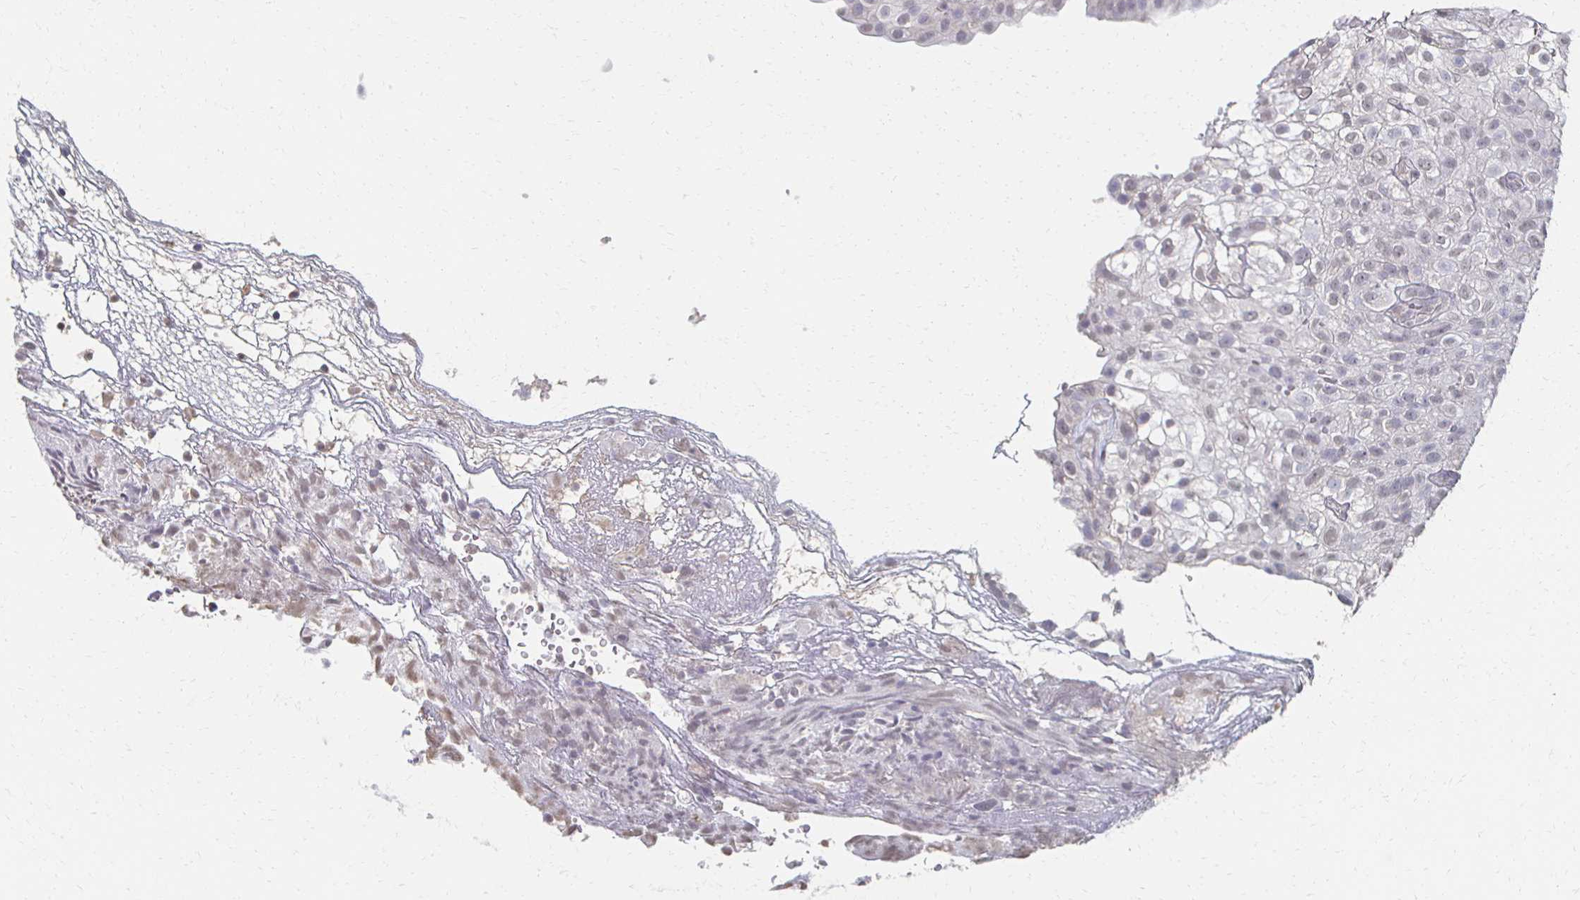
{"staining": {"intensity": "weak", "quantity": "<25%", "location": "nuclear"}, "tissue": "urothelial cancer", "cell_type": "Tumor cells", "image_type": "cancer", "snomed": [{"axis": "morphology", "description": "Urothelial carcinoma, High grade"}, {"axis": "topography", "description": "Urinary bladder"}], "caption": "IHC of human high-grade urothelial carcinoma exhibits no staining in tumor cells. (Brightfield microscopy of DAB immunohistochemistry at high magnification).", "gene": "DAB1", "patient": {"sex": "male", "age": 56}}